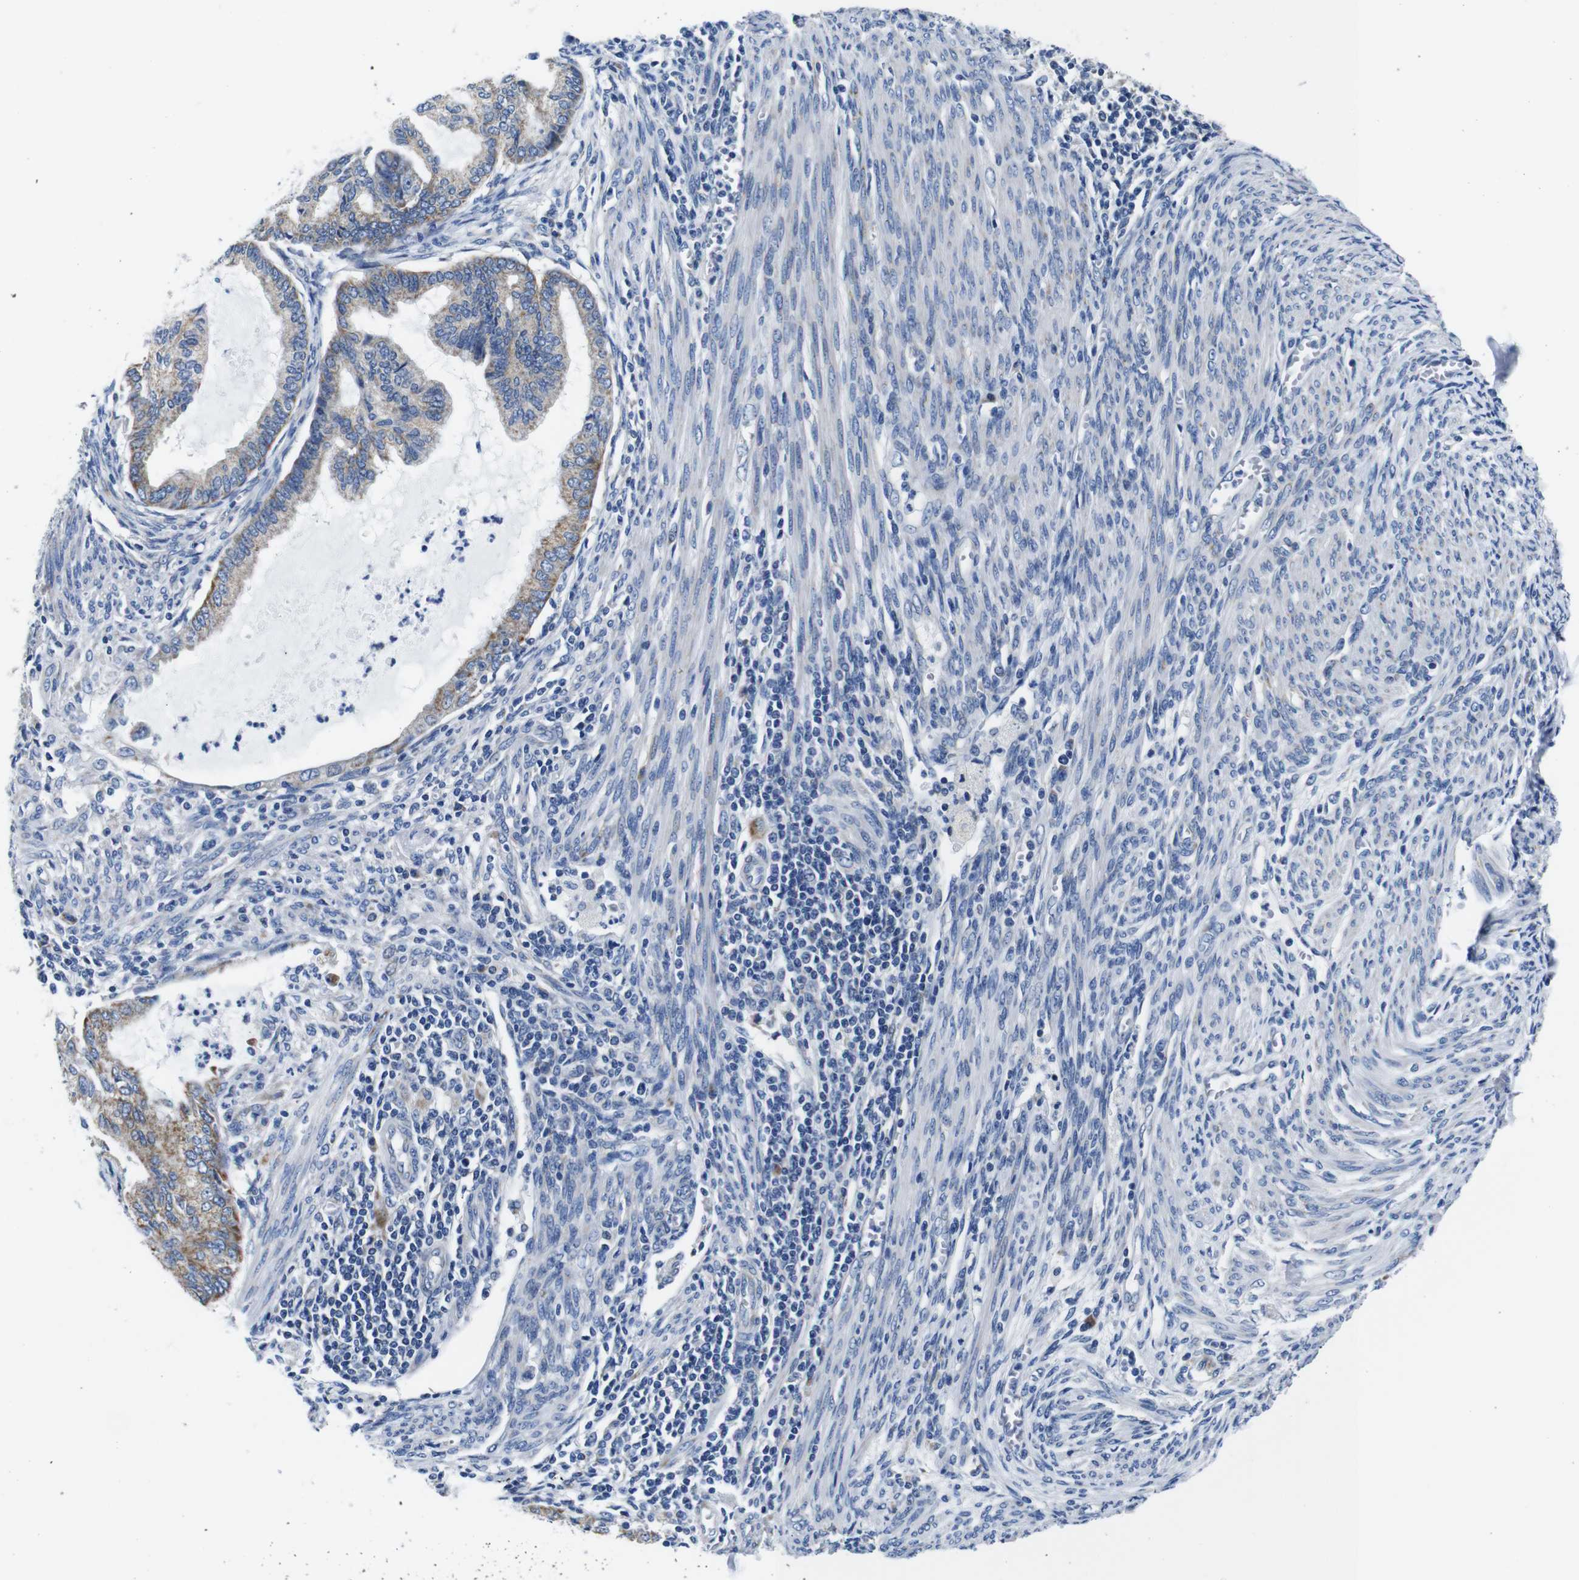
{"staining": {"intensity": "weak", "quantity": ">75%", "location": "cytoplasmic/membranous"}, "tissue": "cervical cancer", "cell_type": "Tumor cells", "image_type": "cancer", "snomed": [{"axis": "morphology", "description": "Normal tissue, NOS"}, {"axis": "morphology", "description": "Adenocarcinoma, NOS"}, {"axis": "topography", "description": "Cervix"}, {"axis": "topography", "description": "Endometrium"}], "caption": "DAB (3,3'-diaminobenzidine) immunohistochemical staining of cervical cancer demonstrates weak cytoplasmic/membranous protein staining in approximately >75% of tumor cells.", "gene": "SNX19", "patient": {"sex": "female", "age": 86}}